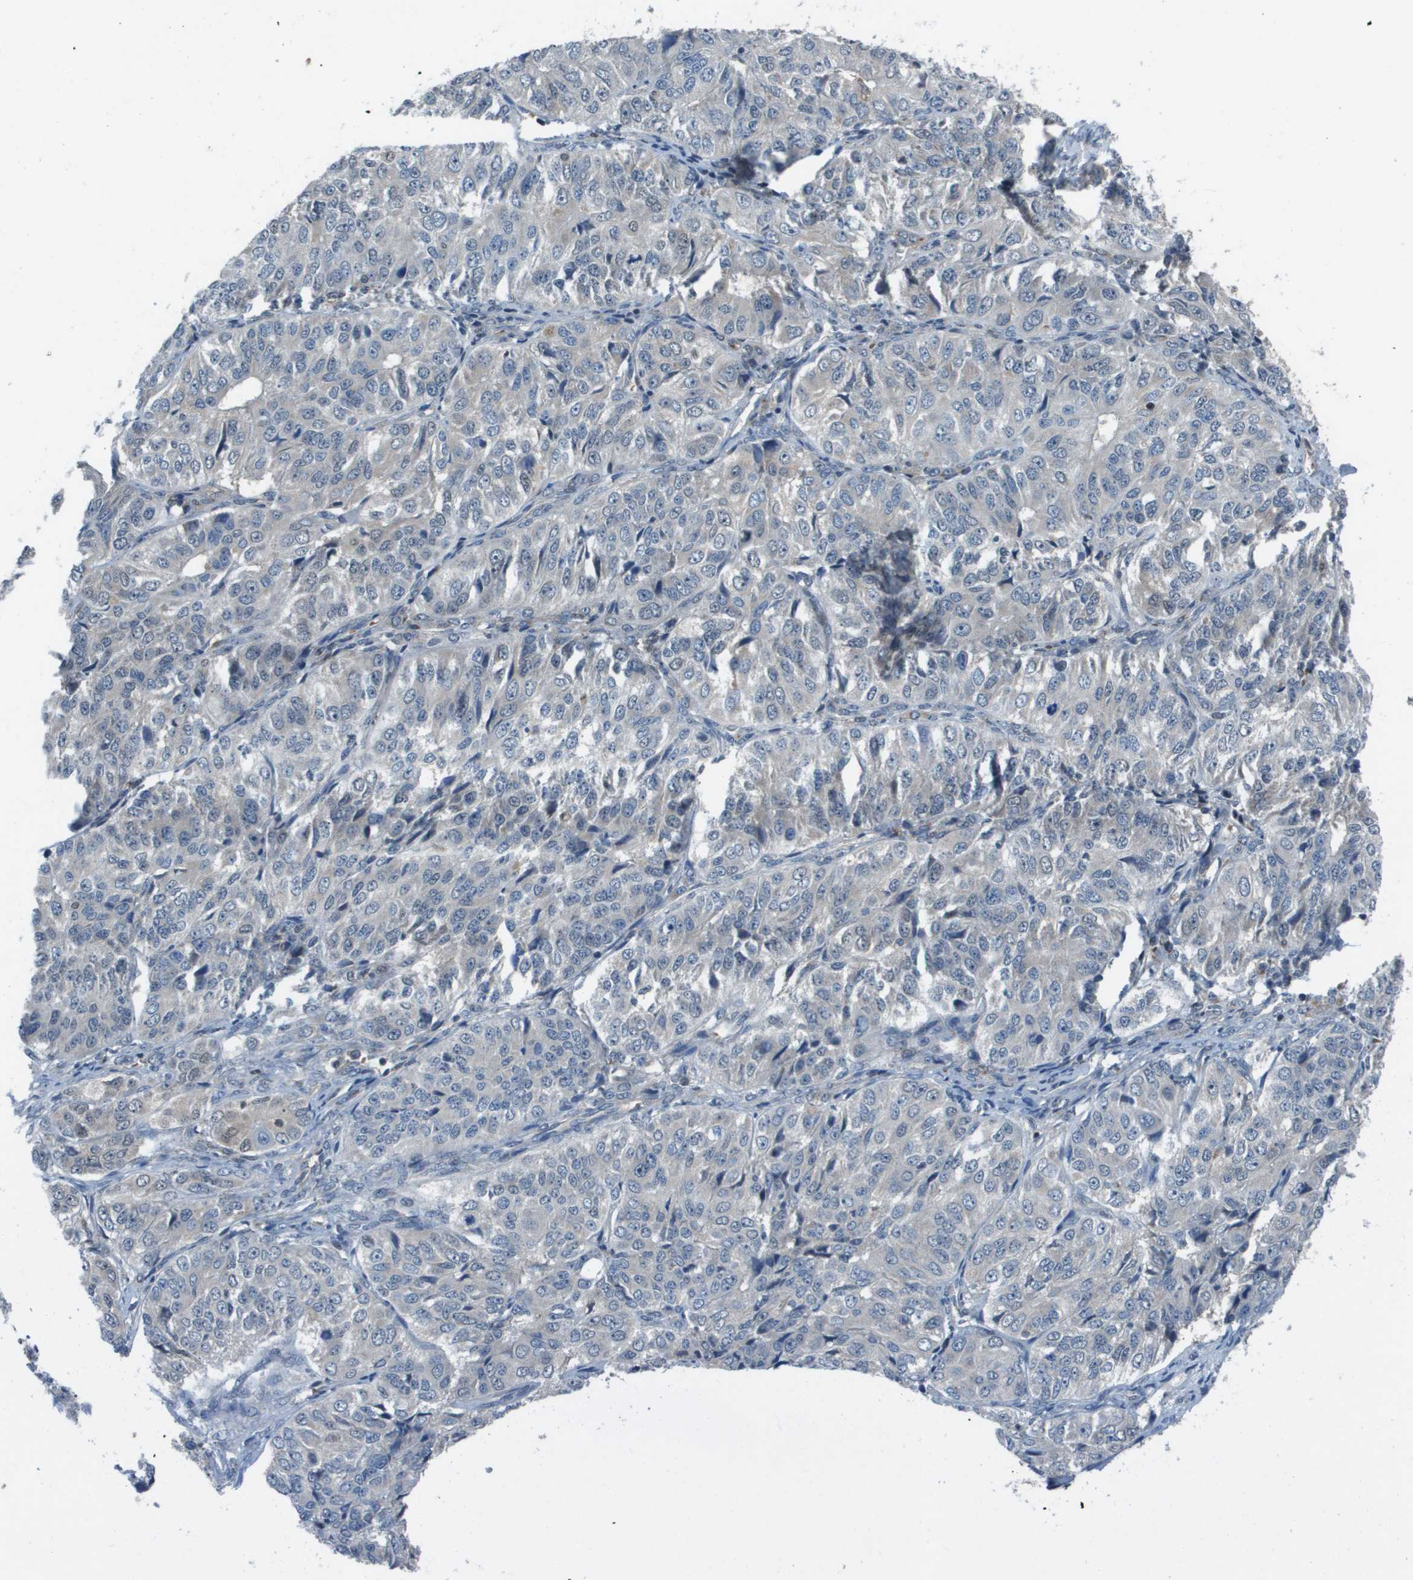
{"staining": {"intensity": "negative", "quantity": "none", "location": "none"}, "tissue": "ovarian cancer", "cell_type": "Tumor cells", "image_type": "cancer", "snomed": [{"axis": "morphology", "description": "Carcinoma, endometroid"}, {"axis": "topography", "description": "Ovary"}], "caption": "A high-resolution image shows immunohistochemistry (IHC) staining of ovarian cancer (endometroid carcinoma), which reveals no significant staining in tumor cells.", "gene": "CAMK4", "patient": {"sex": "female", "age": 51}}